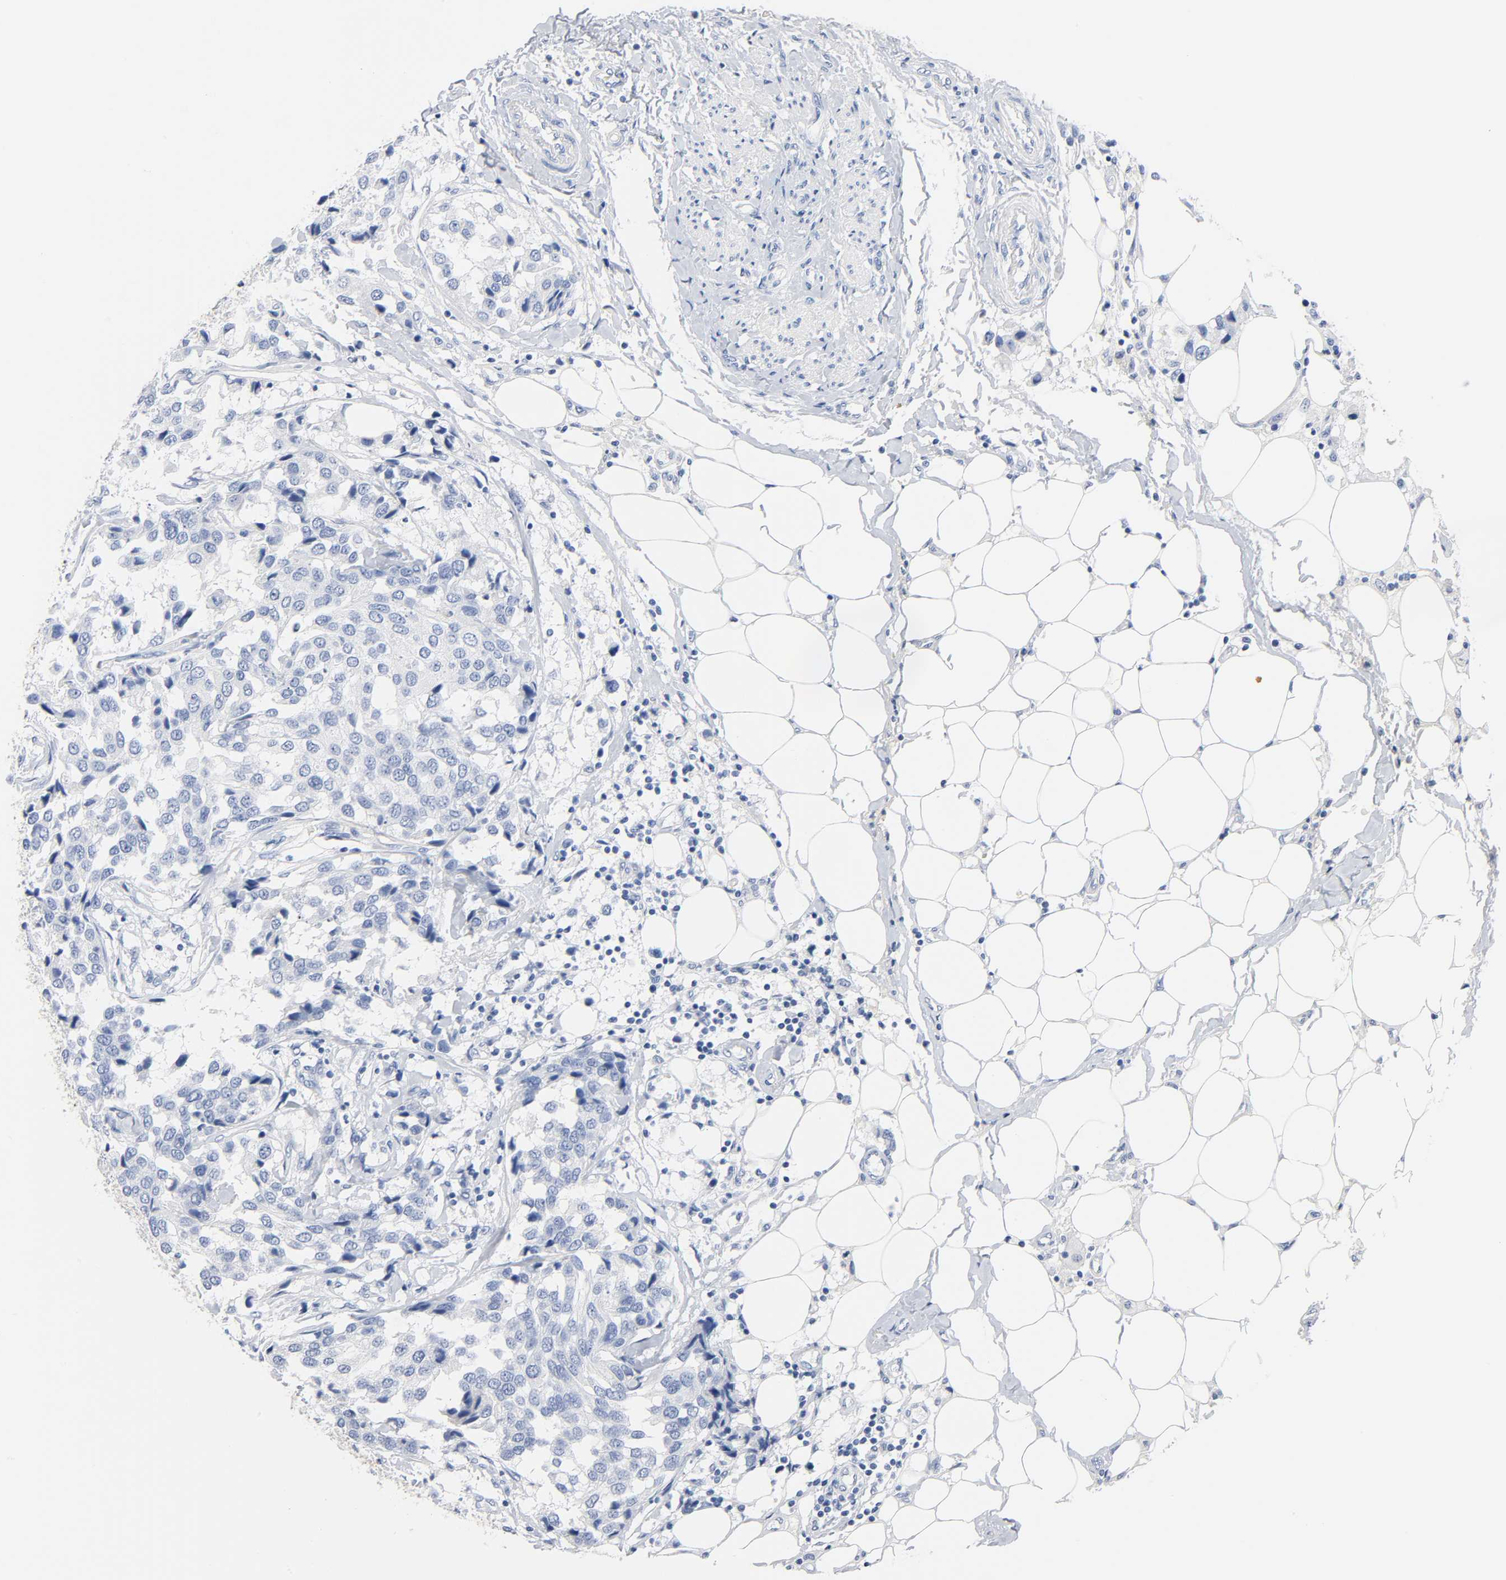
{"staining": {"intensity": "negative", "quantity": "none", "location": "none"}, "tissue": "breast cancer", "cell_type": "Tumor cells", "image_type": "cancer", "snomed": [{"axis": "morphology", "description": "Duct carcinoma"}, {"axis": "topography", "description": "Breast"}], "caption": "An image of breast cancer stained for a protein shows no brown staining in tumor cells.", "gene": "ACP3", "patient": {"sex": "female", "age": 80}}